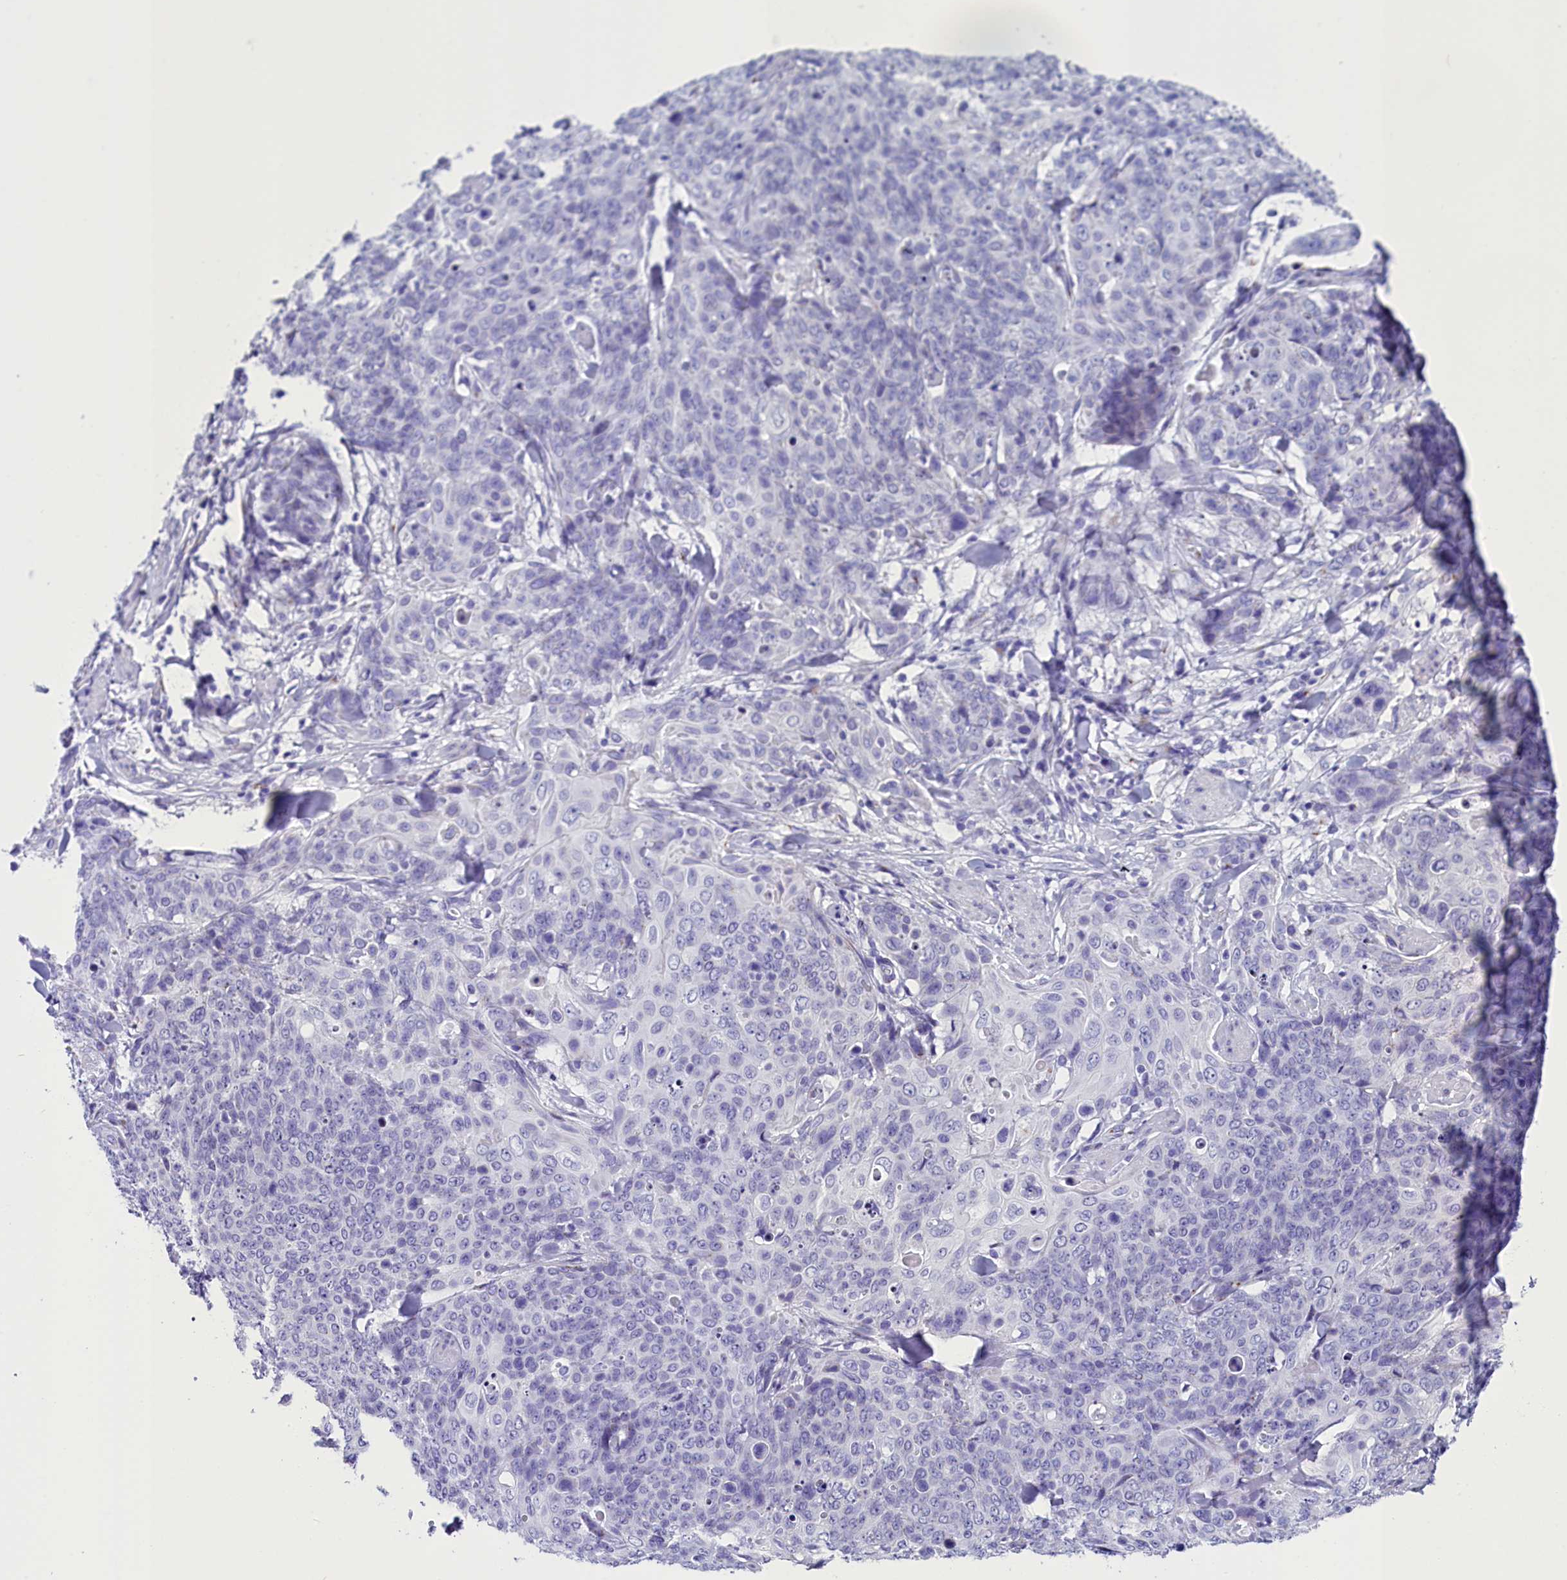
{"staining": {"intensity": "negative", "quantity": "none", "location": "none"}, "tissue": "skin cancer", "cell_type": "Tumor cells", "image_type": "cancer", "snomed": [{"axis": "morphology", "description": "Squamous cell carcinoma, NOS"}, {"axis": "topography", "description": "Skin"}, {"axis": "topography", "description": "Vulva"}], "caption": "Human squamous cell carcinoma (skin) stained for a protein using IHC reveals no staining in tumor cells.", "gene": "AP3B2", "patient": {"sex": "female", "age": 85}}